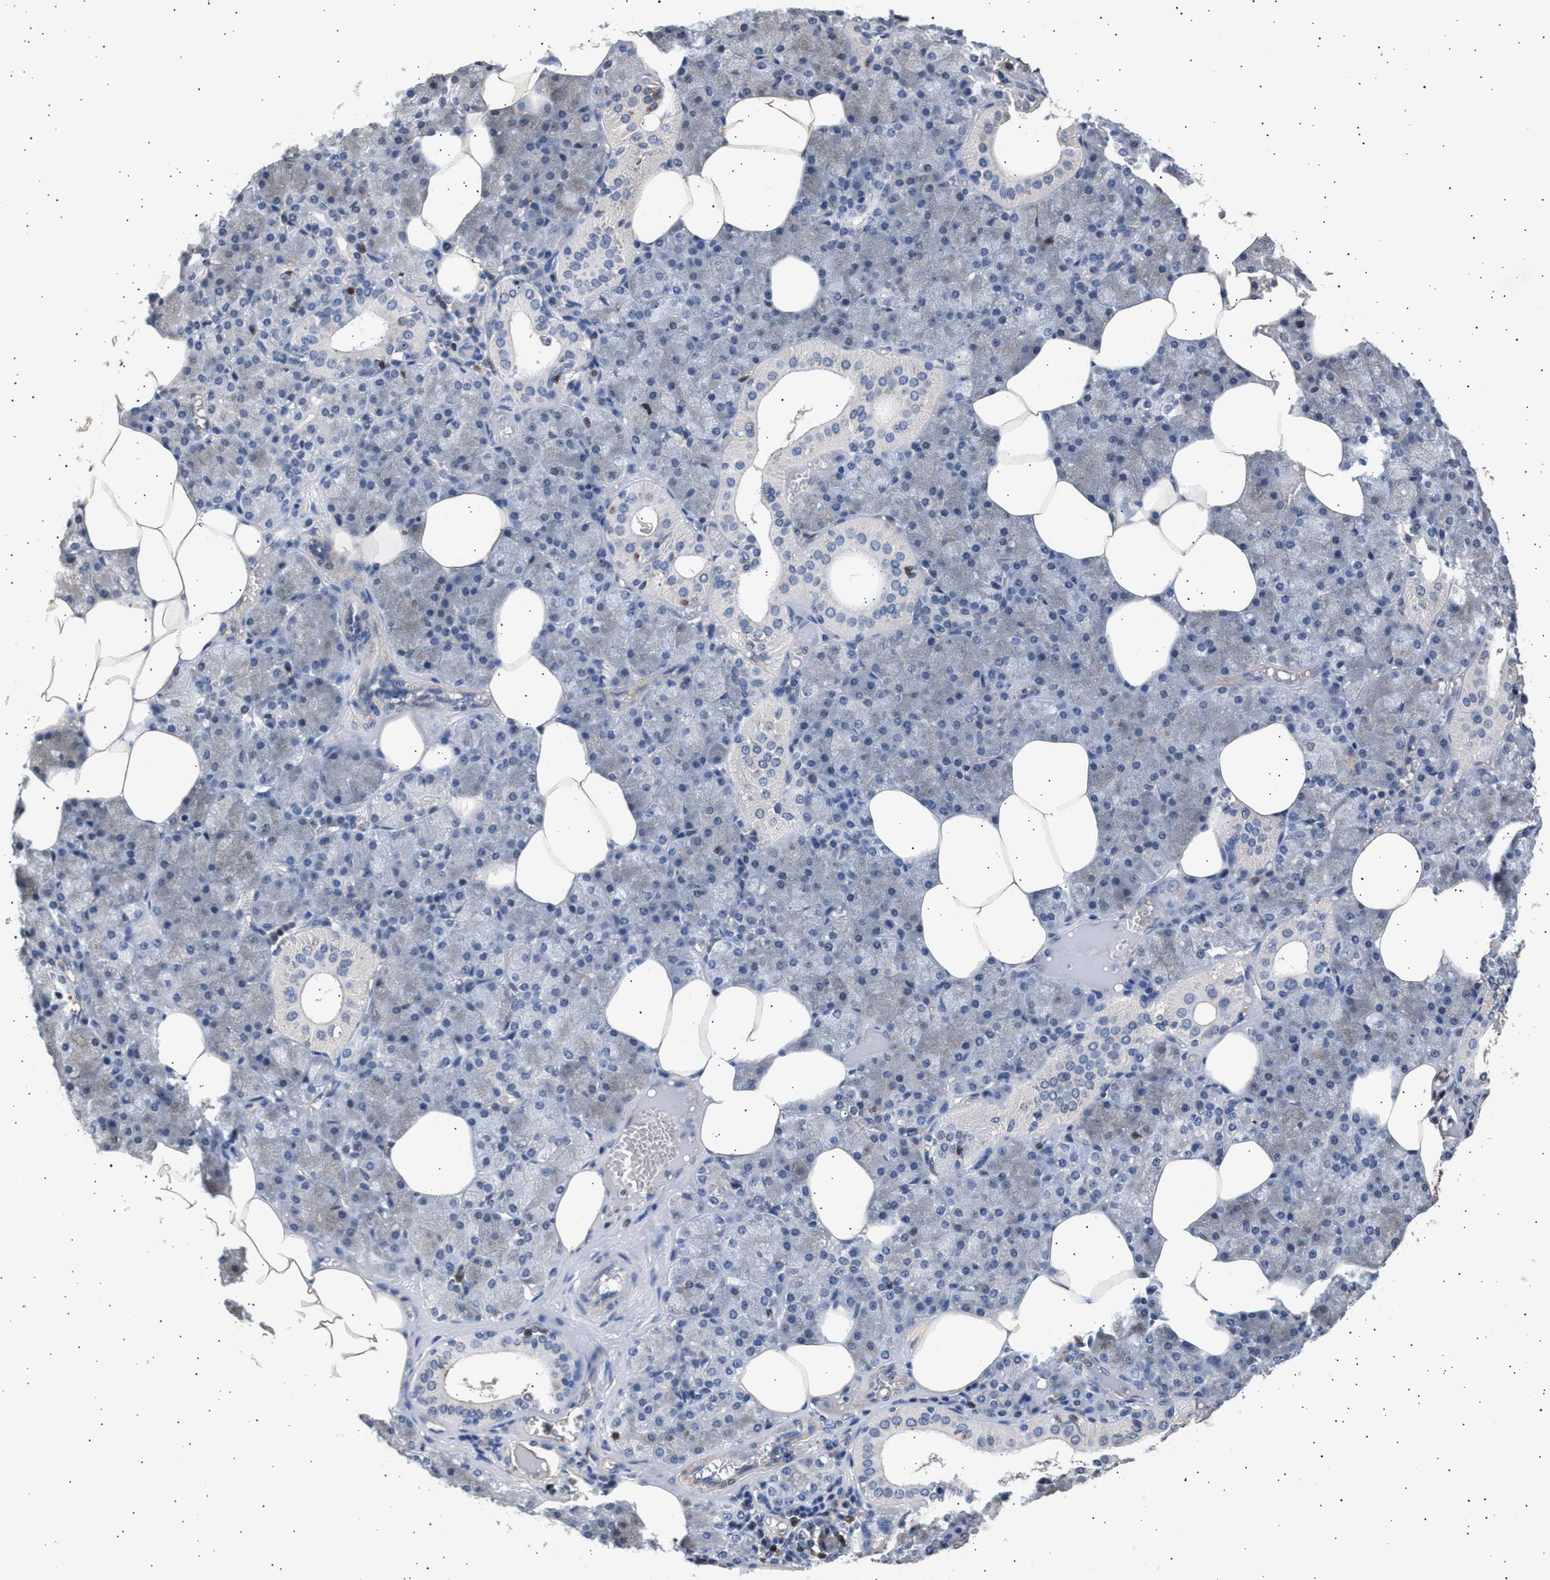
{"staining": {"intensity": "moderate", "quantity": "<25%", "location": "cytoplasmic/membranous"}, "tissue": "salivary gland", "cell_type": "Glandular cells", "image_type": "normal", "snomed": [{"axis": "morphology", "description": "Normal tissue, NOS"}, {"axis": "topography", "description": "Salivary gland"}], "caption": "An image of human salivary gland stained for a protein exhibits moderate cytoplasmic/membranous brown staining in glandular cells. (Stains: DAB (3,3'-diaminobenzidine) in brown, nuclei in blue, Microscopy: brightfield microscopy at high magnification).", "gene": "GRAP2", "patient": {"sex": "male", "age": 62}}